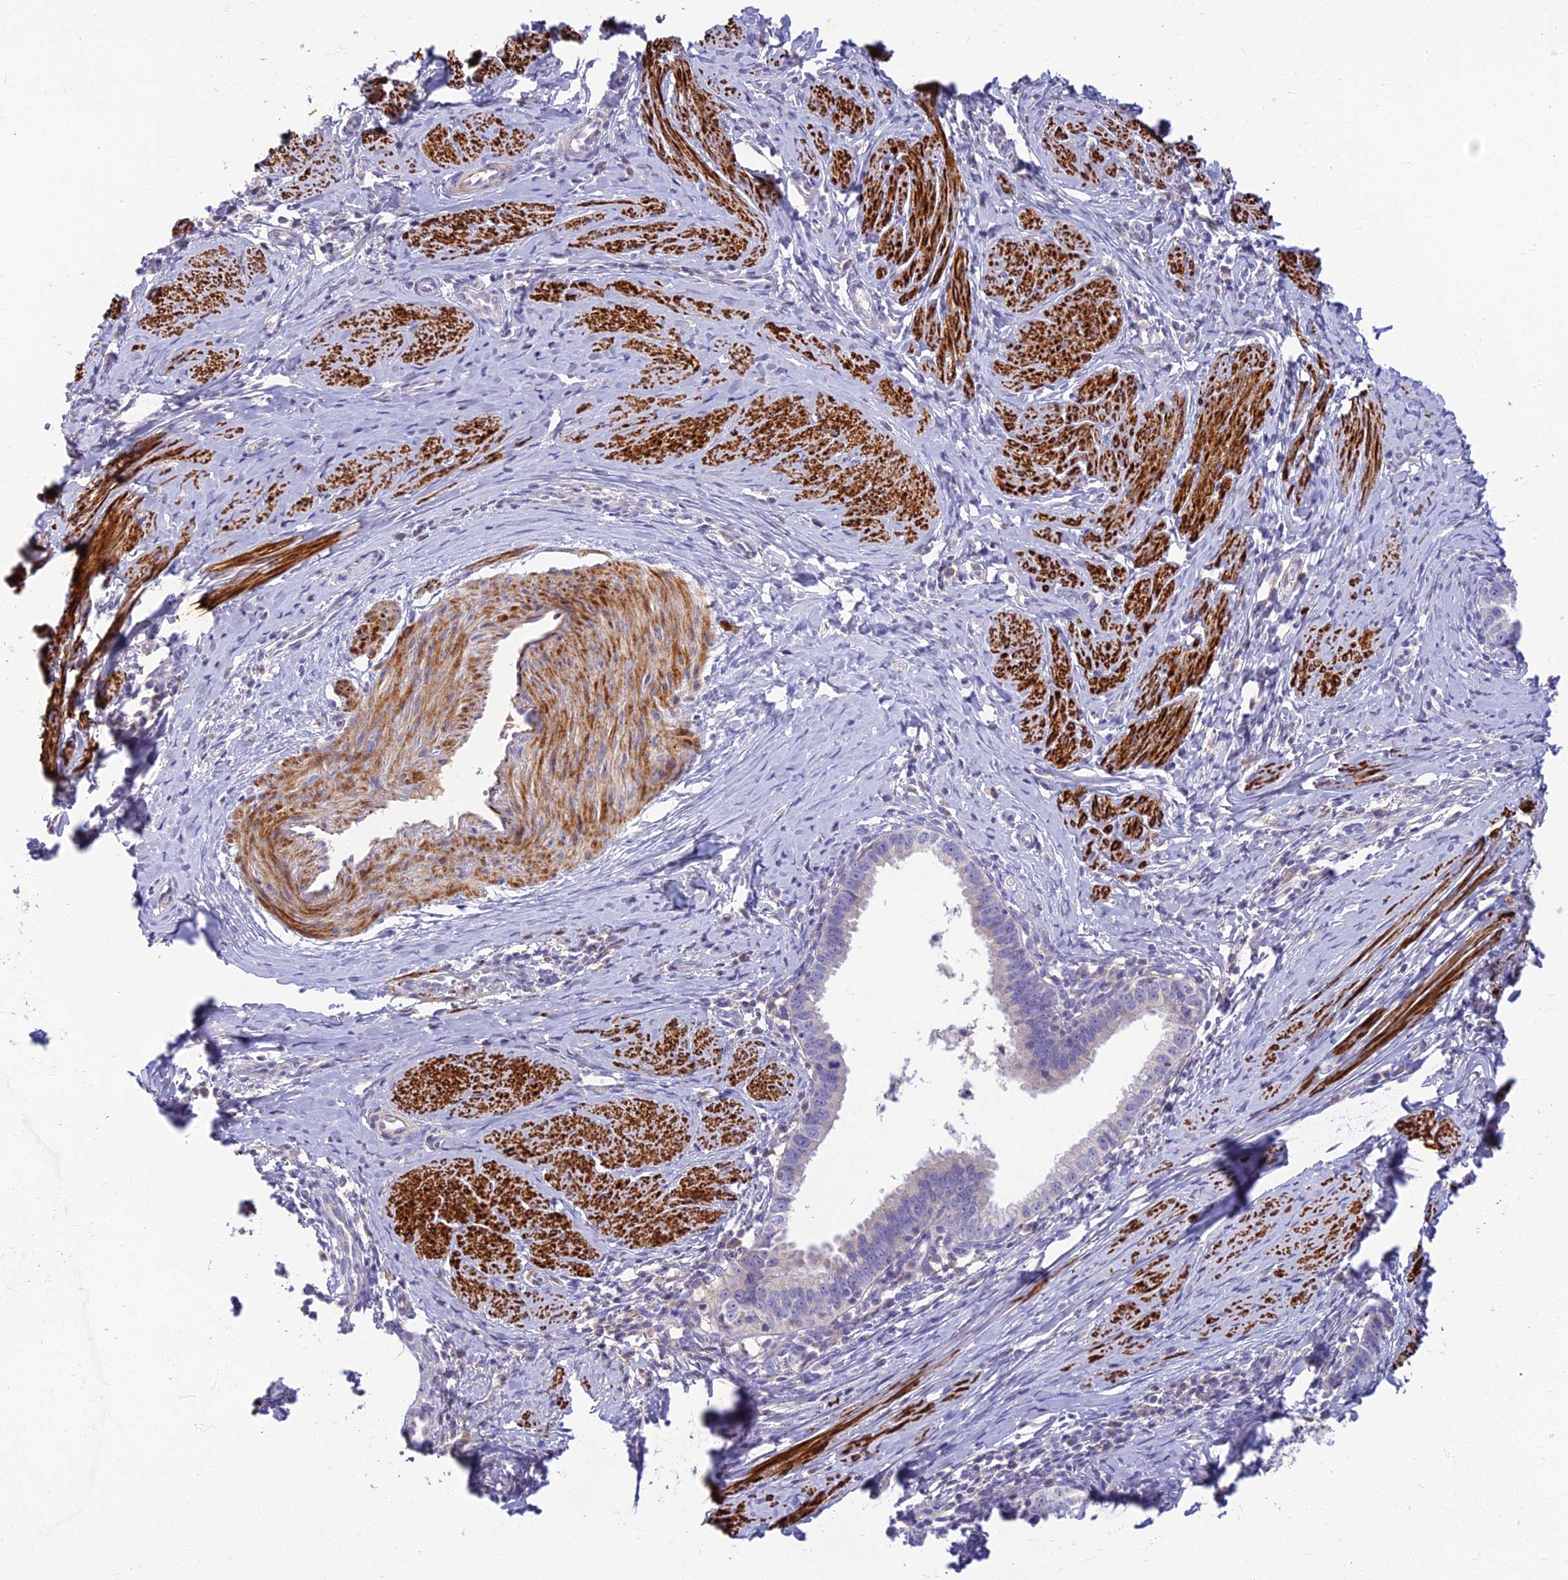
{"staining": {"intensity": "negative", "quantity": "none", "location": "none"}, "tissue": "cervical cancer", "cell_type": "Tumor cells", "image_type": "cancer", "snomed": [{"axis": "morphology", "description": "Adenocarcinoma, NOS"}, {"axis": "topography", "description": "Cervix"}], "caption": "Tumor cells show no significant staining in cervical adenocarcinoma.", "gene": "CLIP4", "patient": {"sex": "female", "age": 36}}